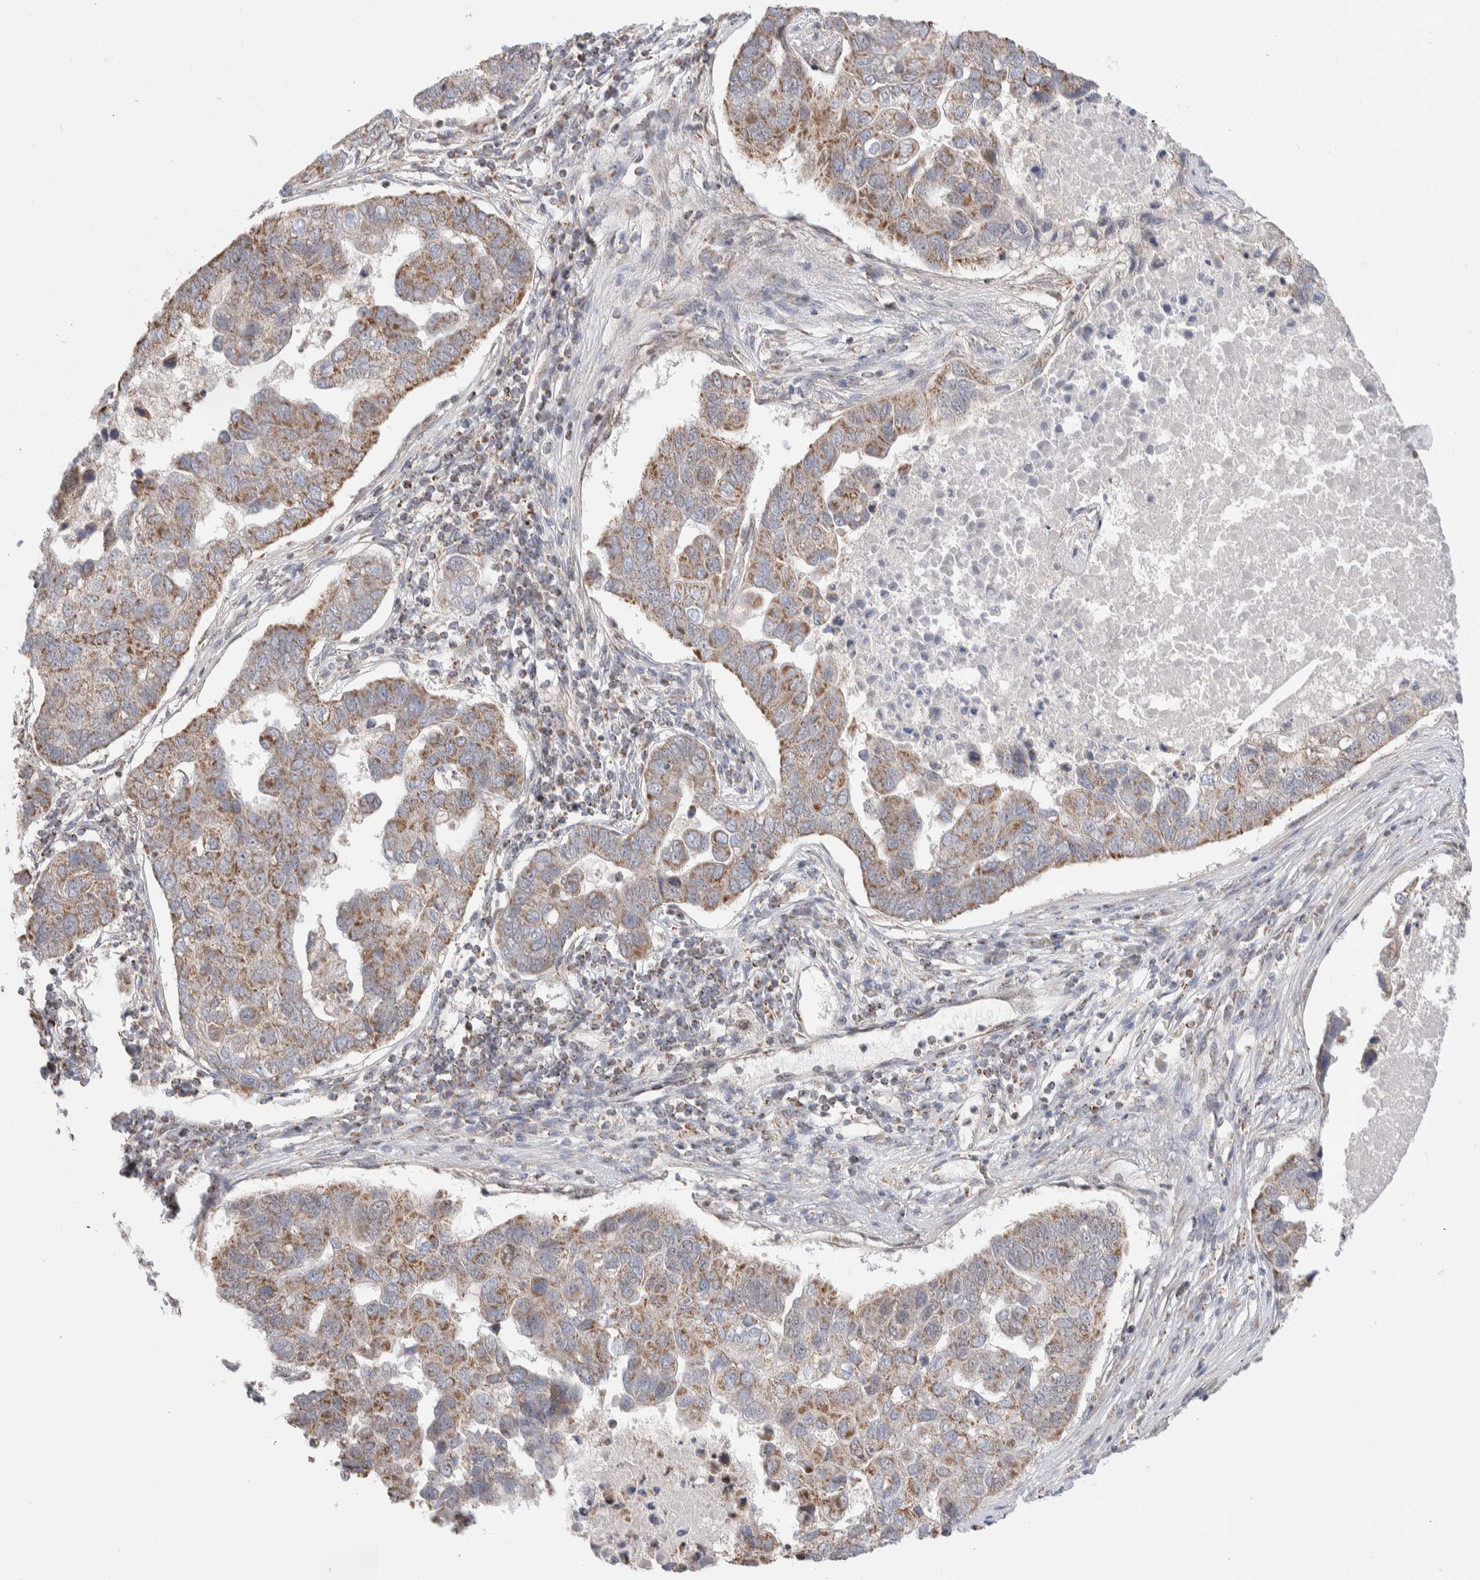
{"staining": {"intensity": "moderate", "quantity": "25%-75%", "location": "cytoplasmic/membranous"}, "tissue": "pancreatic cancer", "cell_type": "Tumor cells", "image_type": "cancer", "snomed": [{"axis": "morphology", "description": "Adenocarcinoma, NOS"}, {"axis": "topography", "description": "Pancreas"}], "caption": "An image showing moderate cytoplasmic/membranous positivity in about 25%-75% of tumor cells in pancreatic adenocarcinoma, as visualized by brown immunohistochemical staining.", "gene": "ZNF695", "patient": {"sex": "female", "age": 61}}